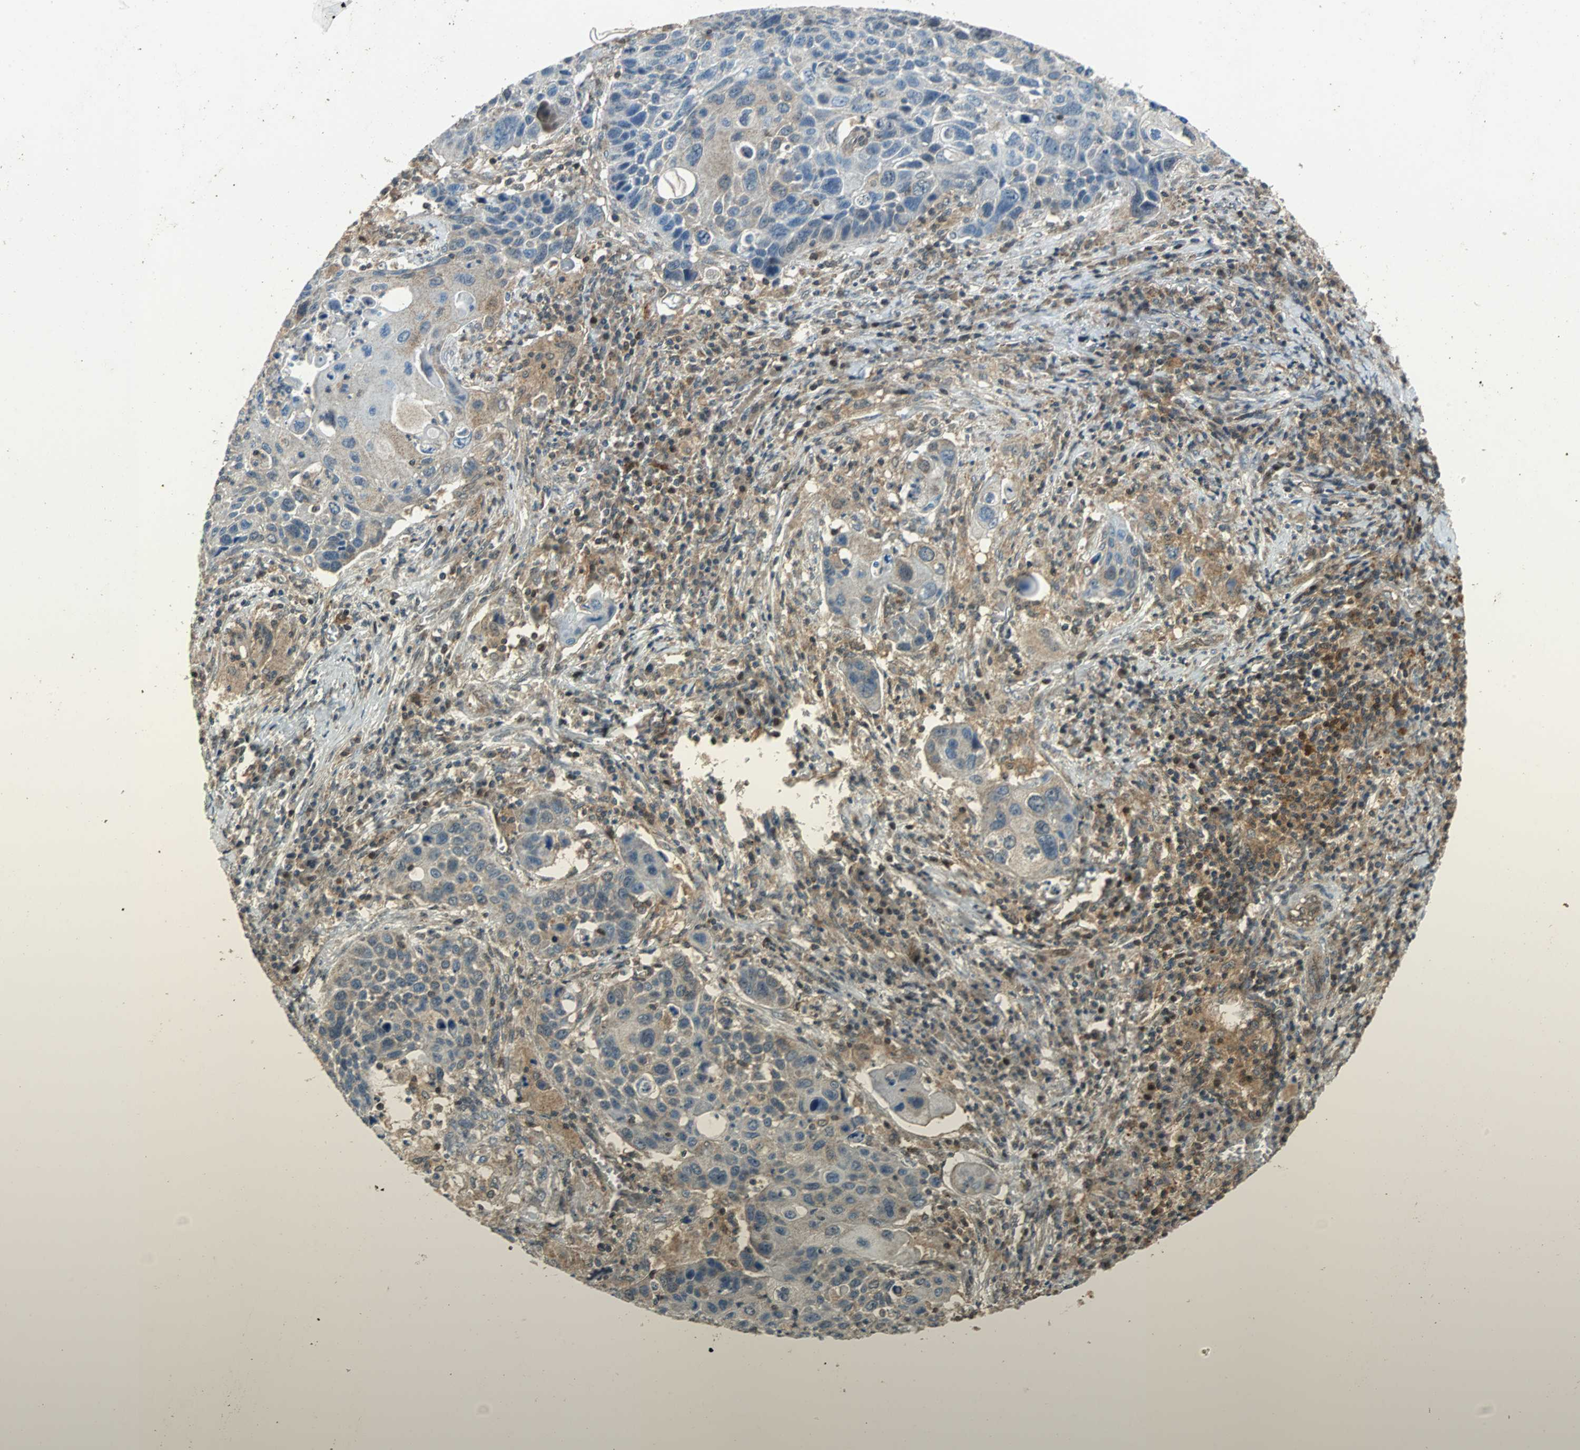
{"staining": {"intensity": "negative", "quantity": "none", "location": "none"}, "tissue": "lung cancer", "cell_type": "Tumor cells", "image_type": "cancer", "snomed": [{"axis": "morphology", "description": "Squamous cell carcinoma, NOS"}, {"axis": "topography", "description": "Lung"}], "caption": "There is no significant staining in tumor cells of squamous cell carcinoma (lung). Brightfield microscopy of immunohistochemistry (IHC) stained with DAB (brown) and hematoxylin (blue), captured at high magnification.", "gene": "GSDMD", "patient": {"sex": "male", "age": 68}}